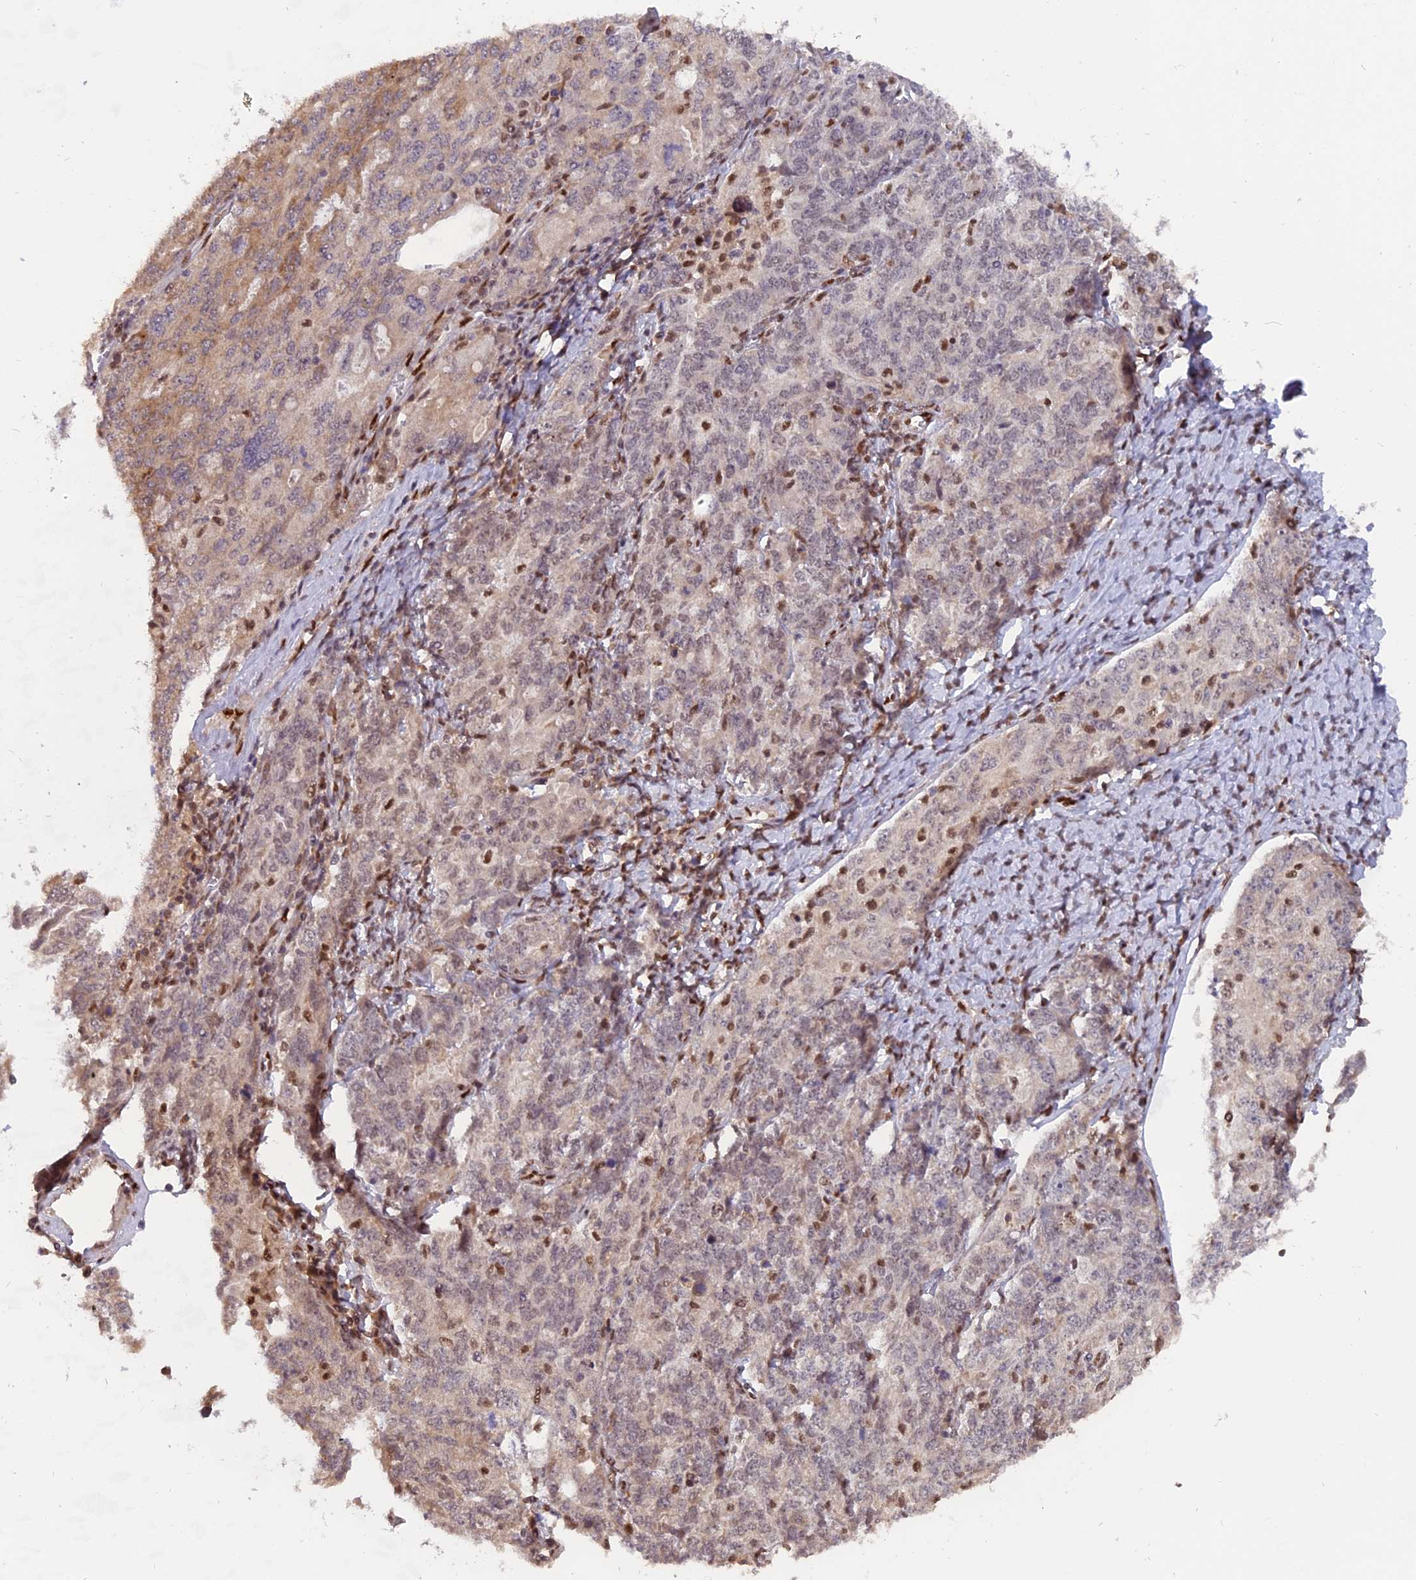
{"staining": {"intensity": "weak", "quantity": "25%-75%", "location": "cytoplasmic/membranous,nuclear"}, "tissue": "ovarian cancer", "cell_type": "Tumor cells", "image_type": "cancer", "snomed": [{"axis": "morphology", "description": "Carcinoma, endometroid"}, {"axis": "topography", "description": "Ovary"}], "caption": "Immunohistochemical staining of human ovarian cancer (endometroid carcinoma) shows low levels of weak cytoplasmic/membranous and nuclear protein staining in about 25%-75% of tumor cells.", "gene": "FAM118B", "patient": {"sex": "female", "age": 62}}